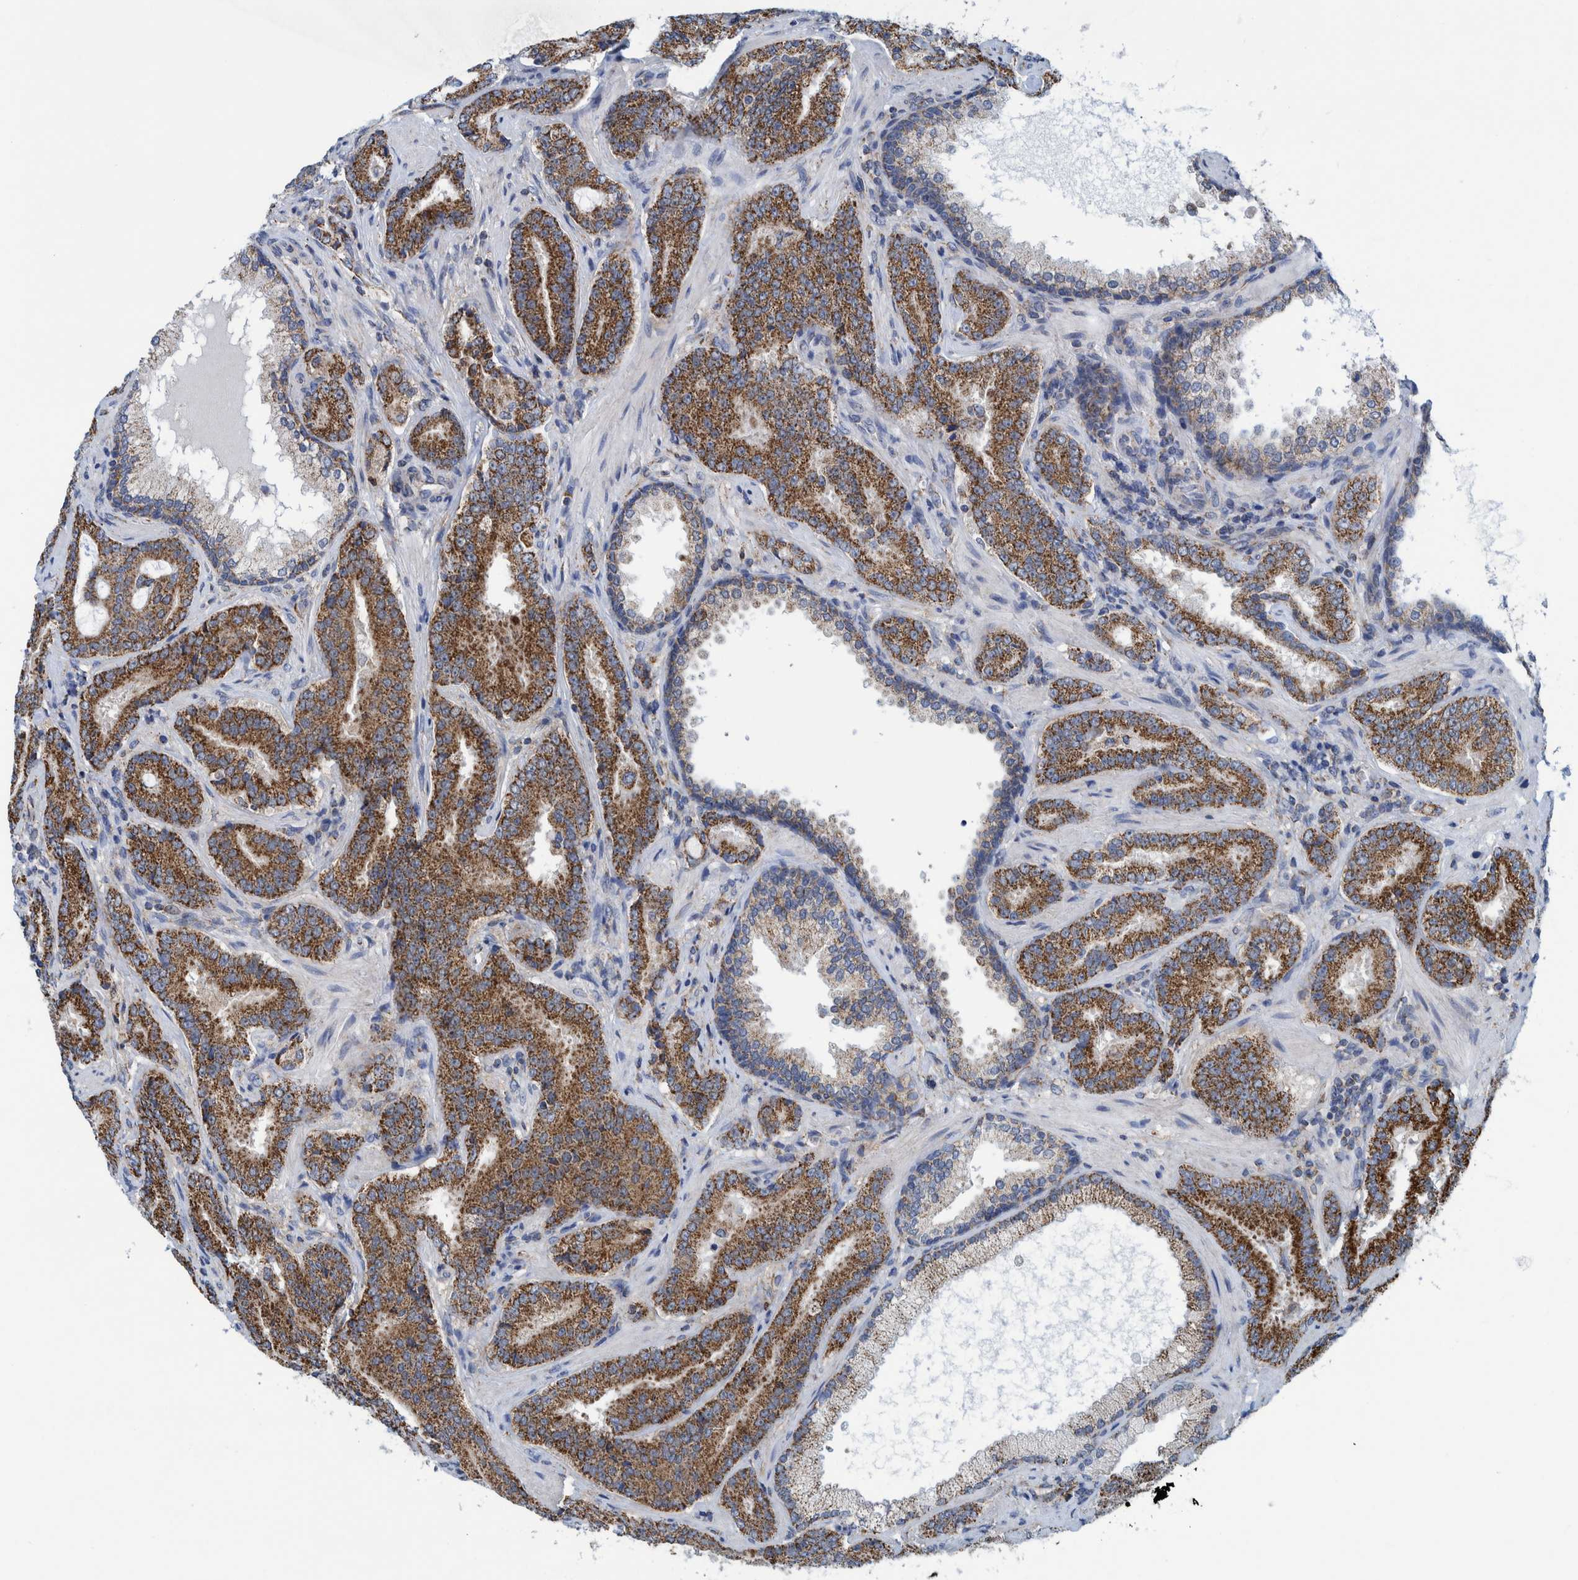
{"staining": {"intensity": "strong", "quantity": ">75%", "location": "cytoplasmic/membranous"}, "tissue": "prostate cancer", "cell_type": "Tumor cells", "image_type": "cancer", "snomed": [{"axis": "morphology", "description": "Adenocarcinoma, Low grade"}, {"axis": "topography", "description": "Prostate"}], "caption": "High-power microscopy captured an immunohistochemistry (IHC) micrograph of prostate cancer, revealing strong cytoplasmic/membranous staining in approximately >75% of tumor cells.", "gene": "MRPS7", "patient": {"sex": "male", "age": 51}}